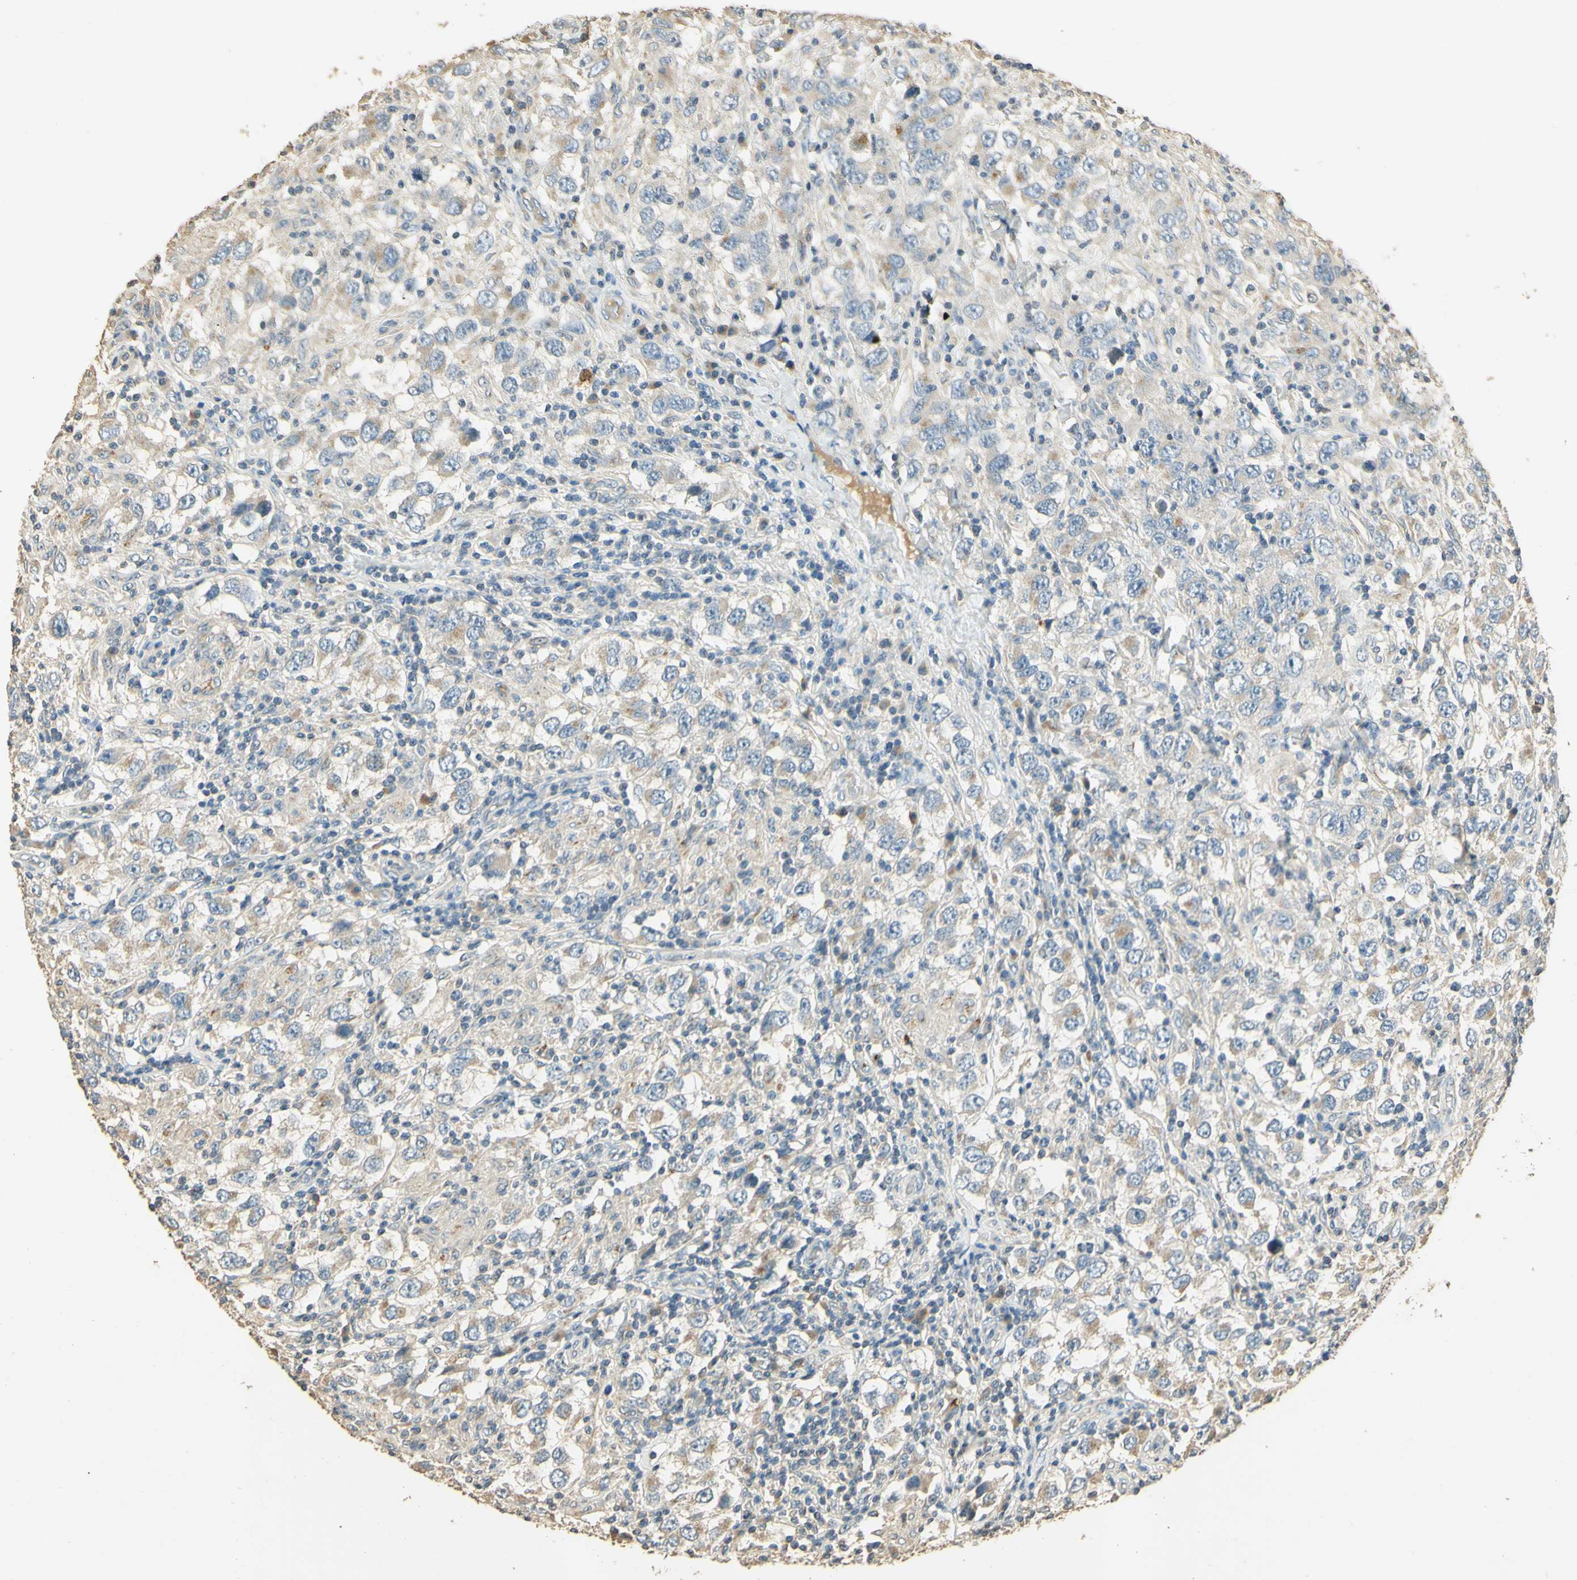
{"staining": {"intensity": "weak", "quantity": "25%-75%", "location": "none"}, "tissue": "testis cancer", "cell_type": "Tumor cells", "image_type": "cancer", "snomed": [{"axis": "morphology", "description": "Carcinoma, Embryonal, NOS"}, {"axis": "topography", "description": "Testis"}], "caption": "Immunohistochemical staining of human embryonal carcinoma (testis) reveals low levels of weak None staining in about 25%-75% of tumor cells.", "gene": "UXS1", "patient": {"sex": "male", "age": 21}}